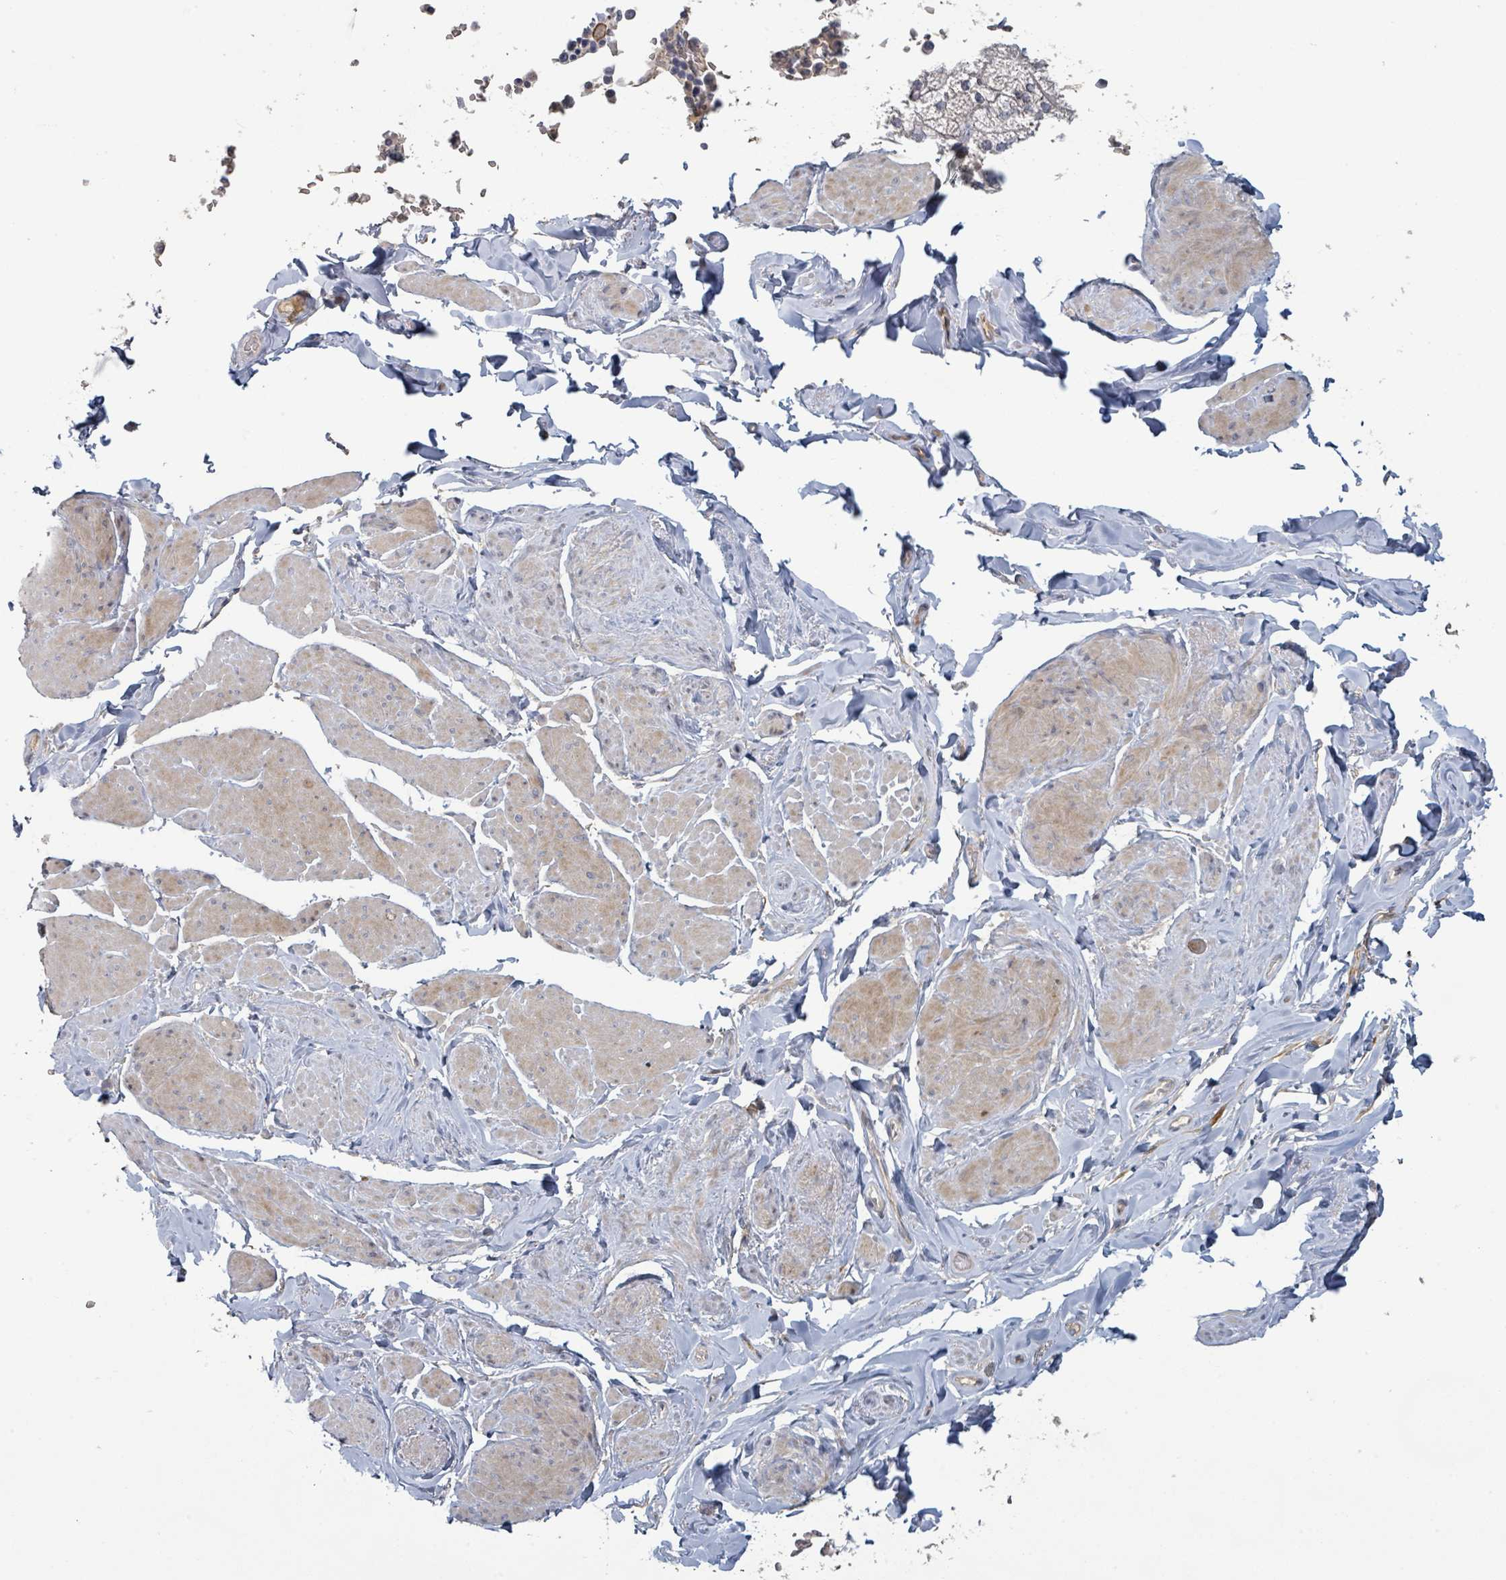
{"staining": {"intensity": "weak", "quantity": "25%-75%", "location": "cytoplasmic/membranous"}, "tissue": "smooth muscle", "cell_type": "Smooth muscle cells", "image_type": "normal", "snomed": [{"axis": "morphology", "description": "Normal tissue, NOS"}, {"axis": "topography", "description": "Smooth muscle"}, {"axis": "topography", "description": "Peripheral nerve tissue"}], "caption": "Protein staining reveals weak cytoplasmic/membranous staining in approximately 25%-75% of smooth muscle cells in normal smooth muscle.", "gene": "COL5A3", "patient": {"sex": "male", "age": 69}}